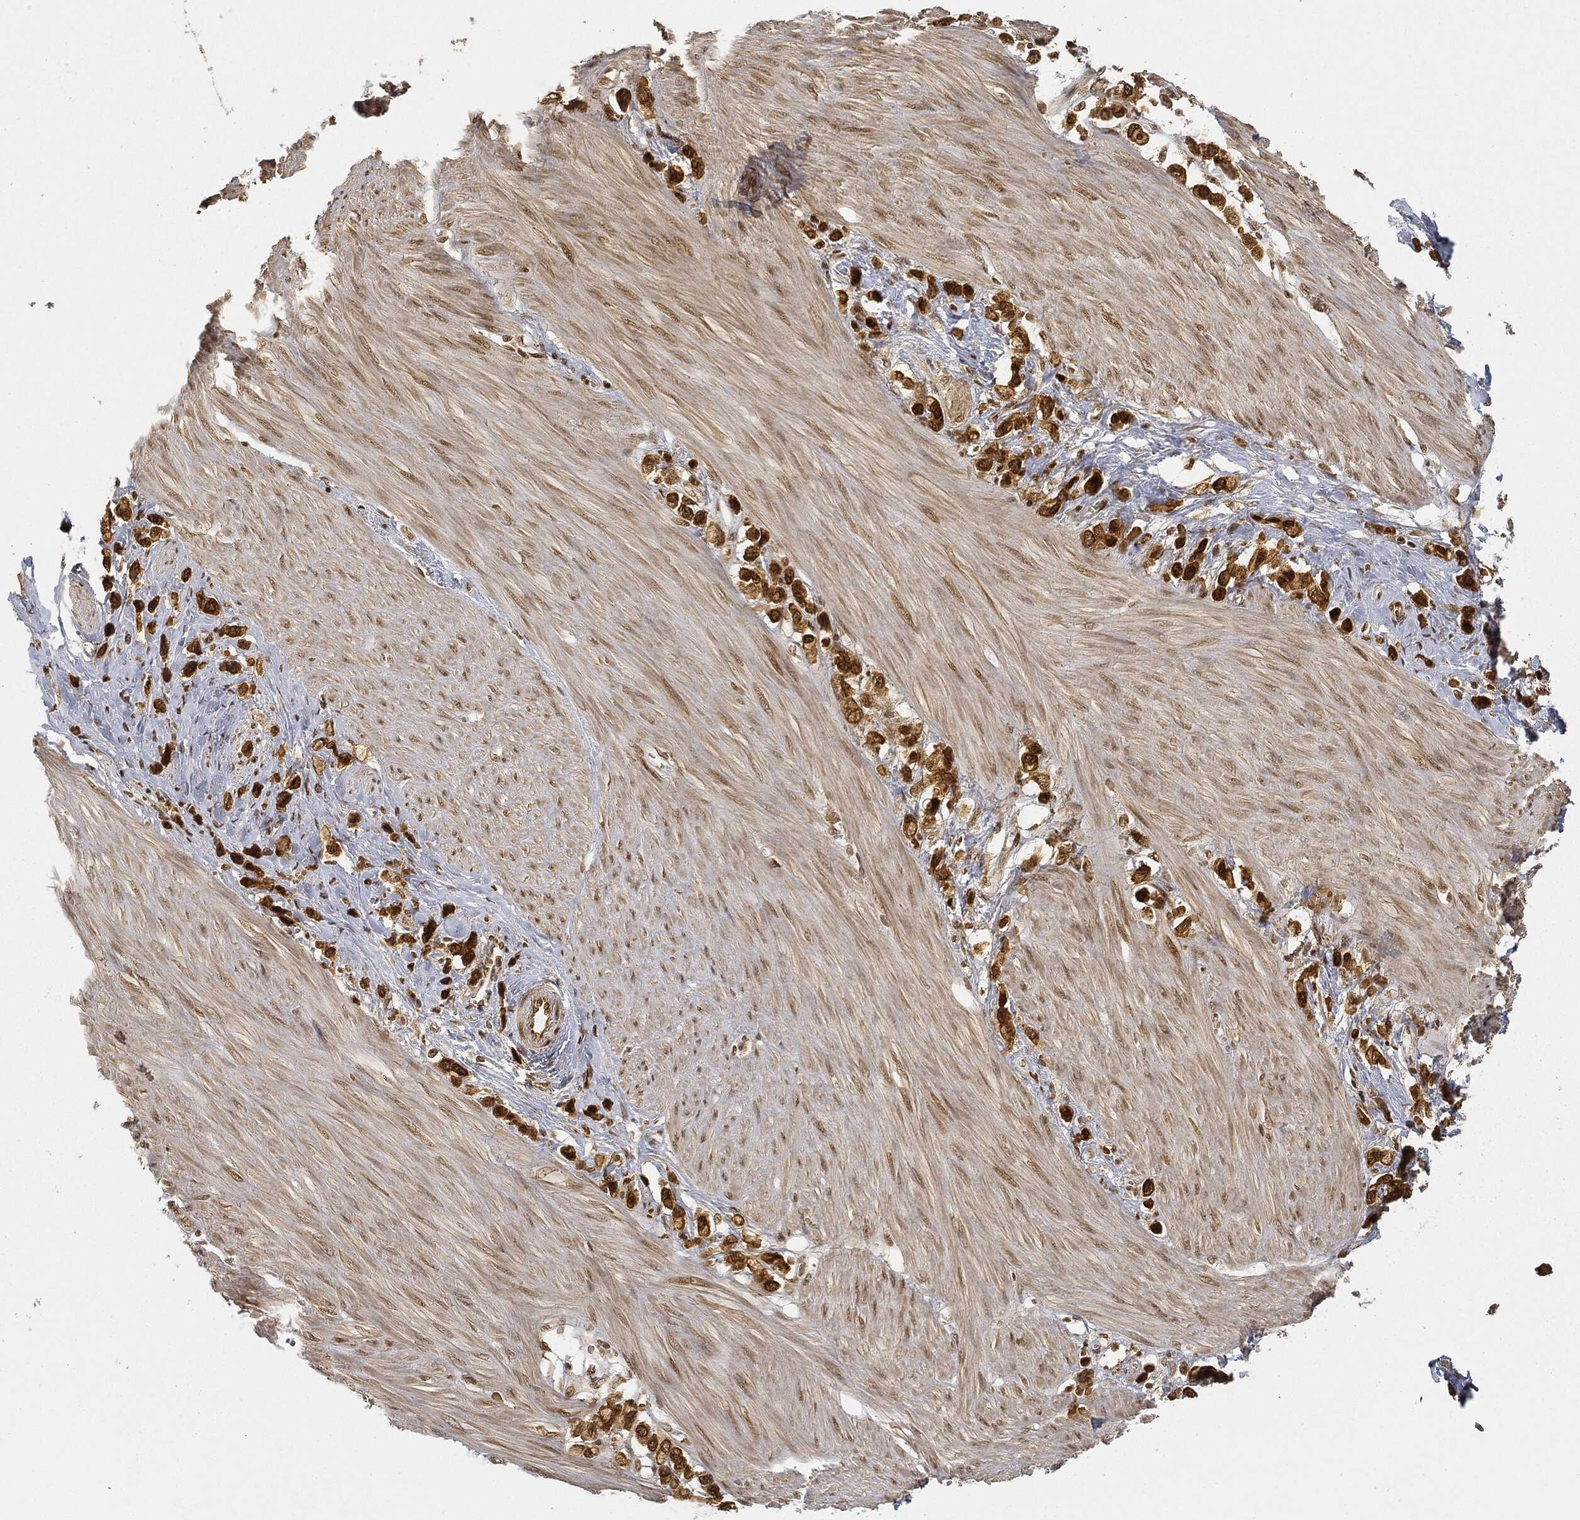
{"staining": {"intensity": "strong", "quantity": "25%-75%", "location": "cytoplasmic/membranous,nuclear"}, "tissue": "stomach cancer", "cell_type": "Tumor cells", "image_type": "cancer", "snomed": [{"axis": "morphology", "description": "Normal tissue, NOS"}, {"axis": "morphology", "description": "Adenocarcinoma, NOS"}, {"axis": "morphology", "description": "Adenocarcinoma, High grade"}, {"axis": "topography", "description": "Stomach, upper"}, {"axis": "topography", "description": "Stomach"}], "caption": "Immunohistochemical staining of human adenocarcinoma (stomach) reveals high levels of strong cytoplasmic/membranous and nuclear protein staining in about 25%-75% of tumor cells.", "gene": "CIB1", "patient": {"sex": "female", "age": 65}}